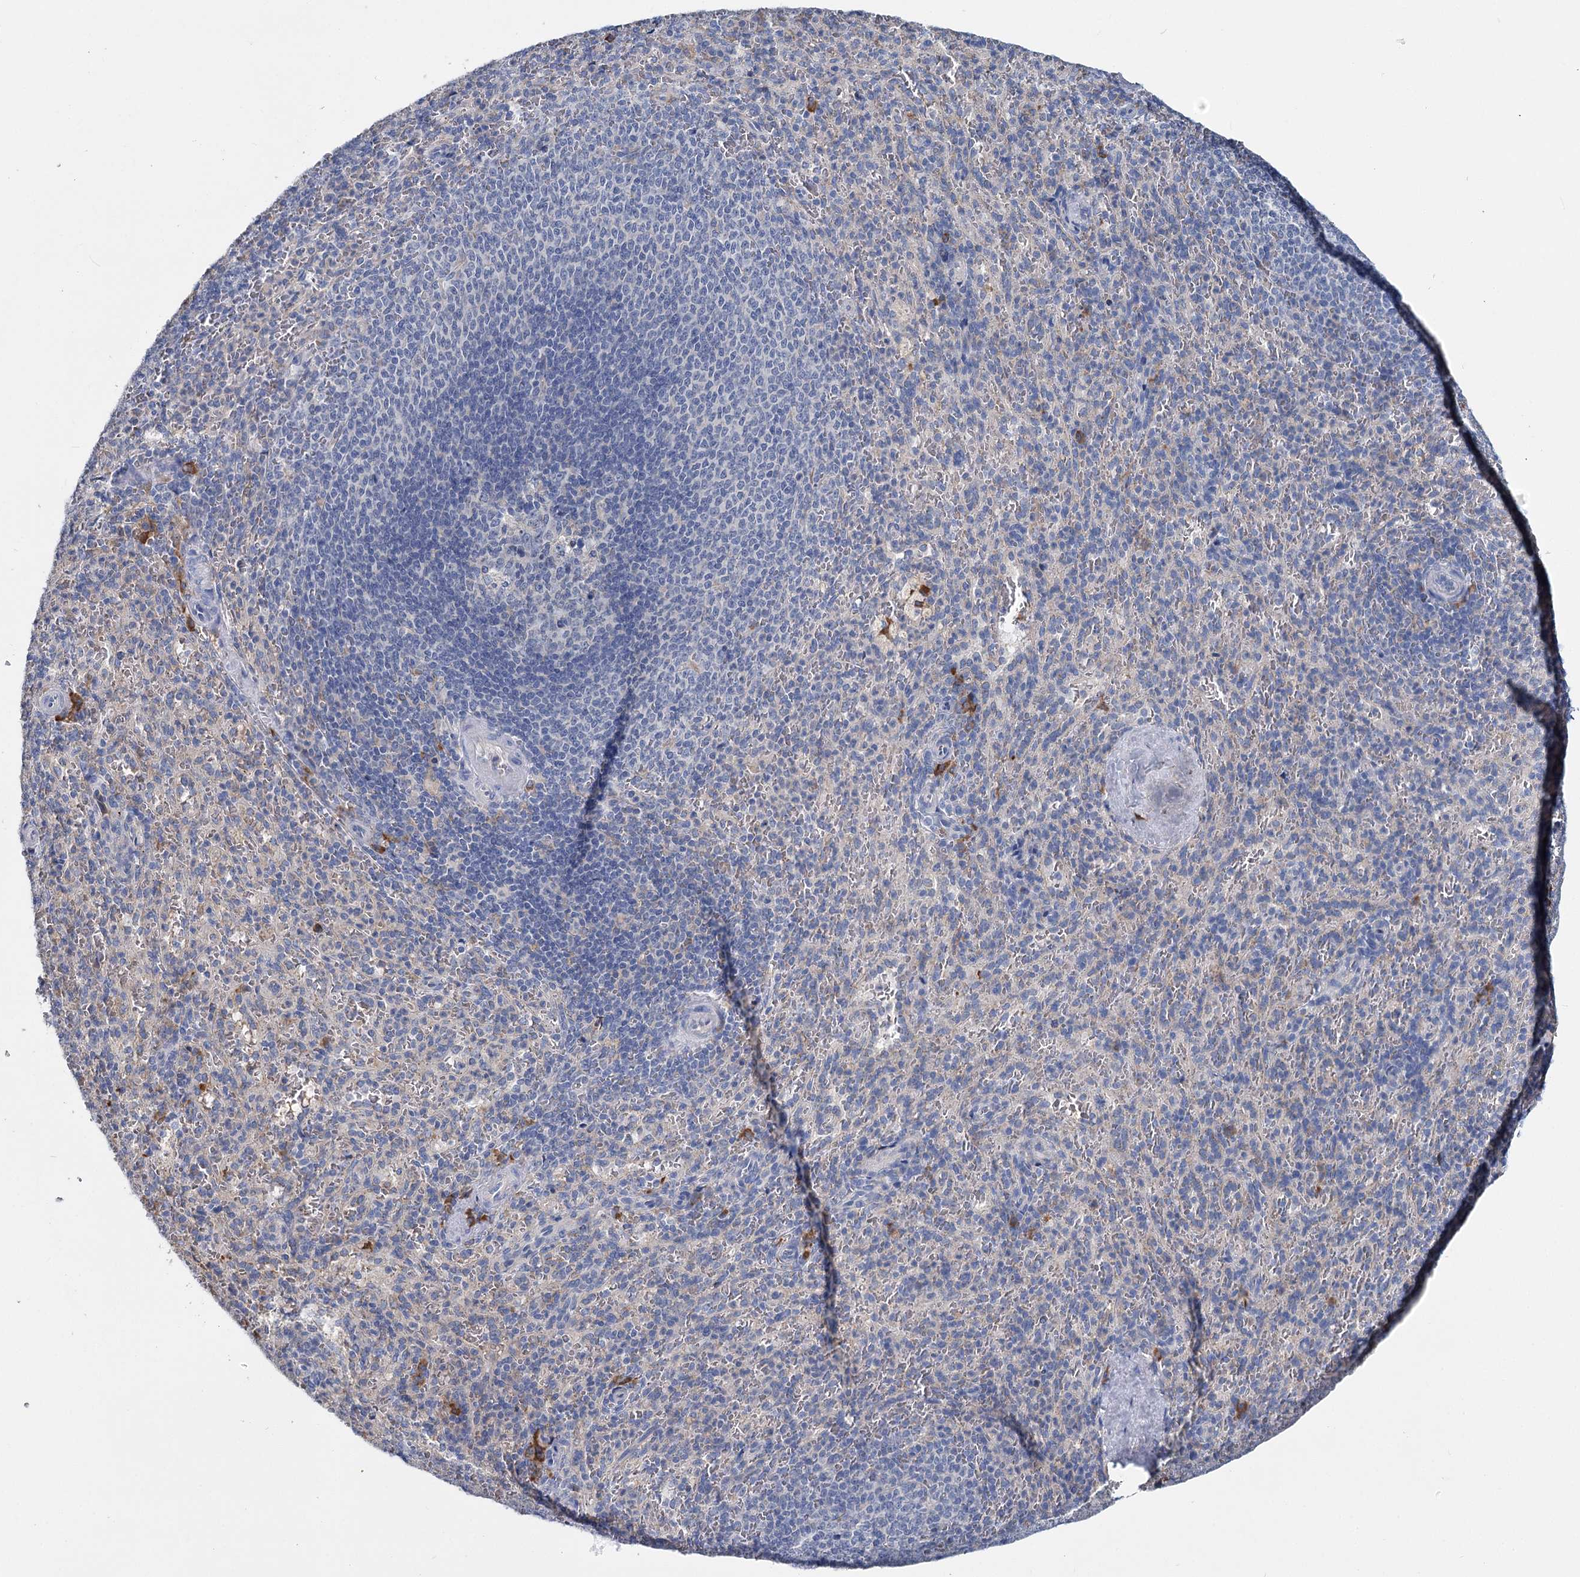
{"staining": {"intensity": "negative", "quantity": "none", "location": "none"}, "tissue": "spleen", "cell_type": "Cells in red pulp", "image_type": "normal", "snomed": [{"axis": "morphology", "description": "Normal tissue, NOS"}, {"axis": "topography", "description": "Spleen"}], "caption": "A micrograph of spleen stained for a protein demonstrates no brown staining in cells in red pulp. (IHC, brightfield microscopy, high magnification).", "gene": "ANKRD16", "patient": {"sex": "female", "age": 21}}